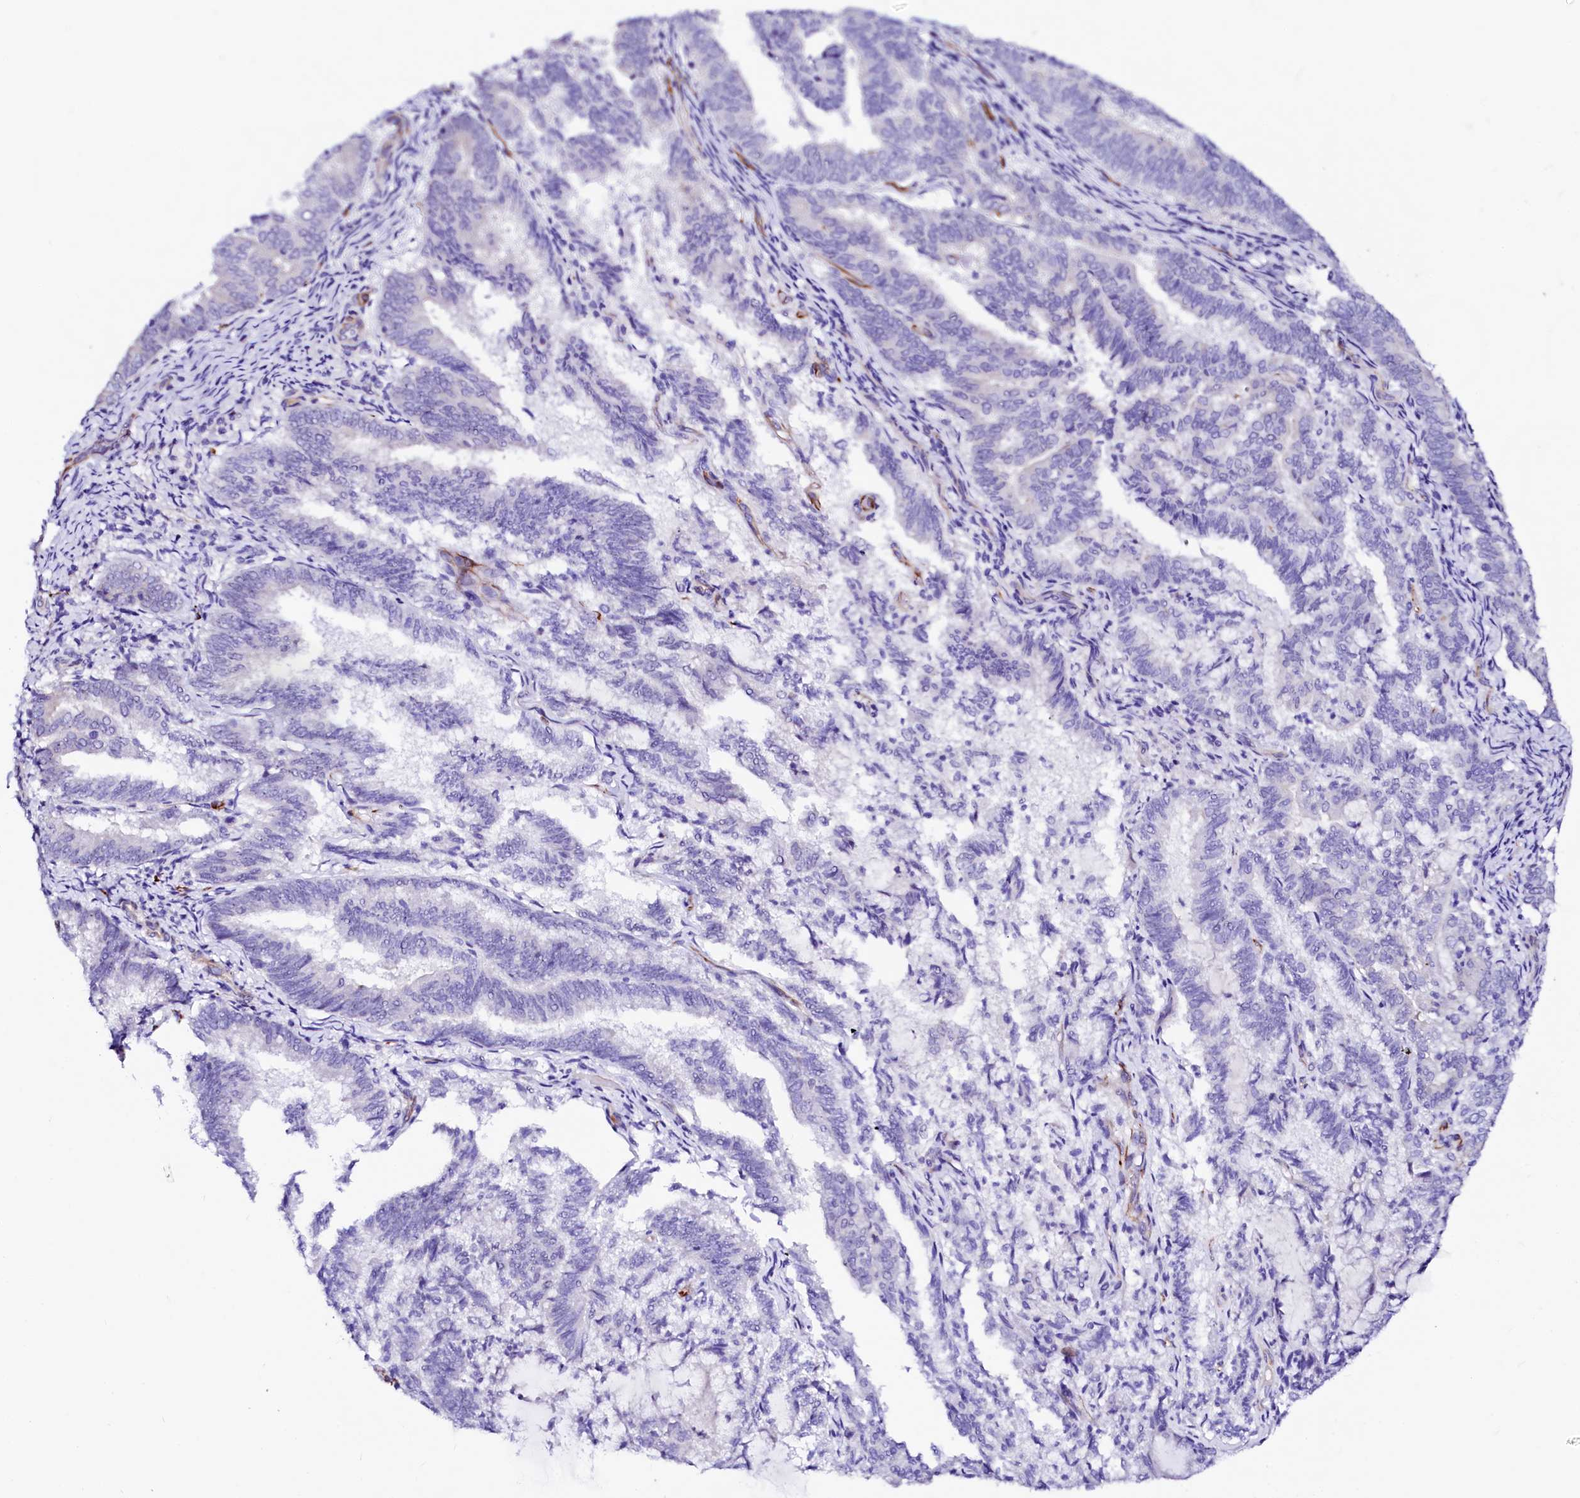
{"staining": {"intensity": "negative", "quantity": "none", "location": "none"}, "tissue": "endometrial cancer", "cell_type": "Tumor cells", "image_type": "cancer", "snomed": [{"axis": "morphology", "description": "Adenocarcinoma, NOS"}, {"axis": "topography", "description": "Endometrium"}], "caption": "Tumor cells are negative for protein expression in human adenocarcinoma (endometrial).", "gene": "SFR1", "patient": {"sex": "female", "age": 80}}